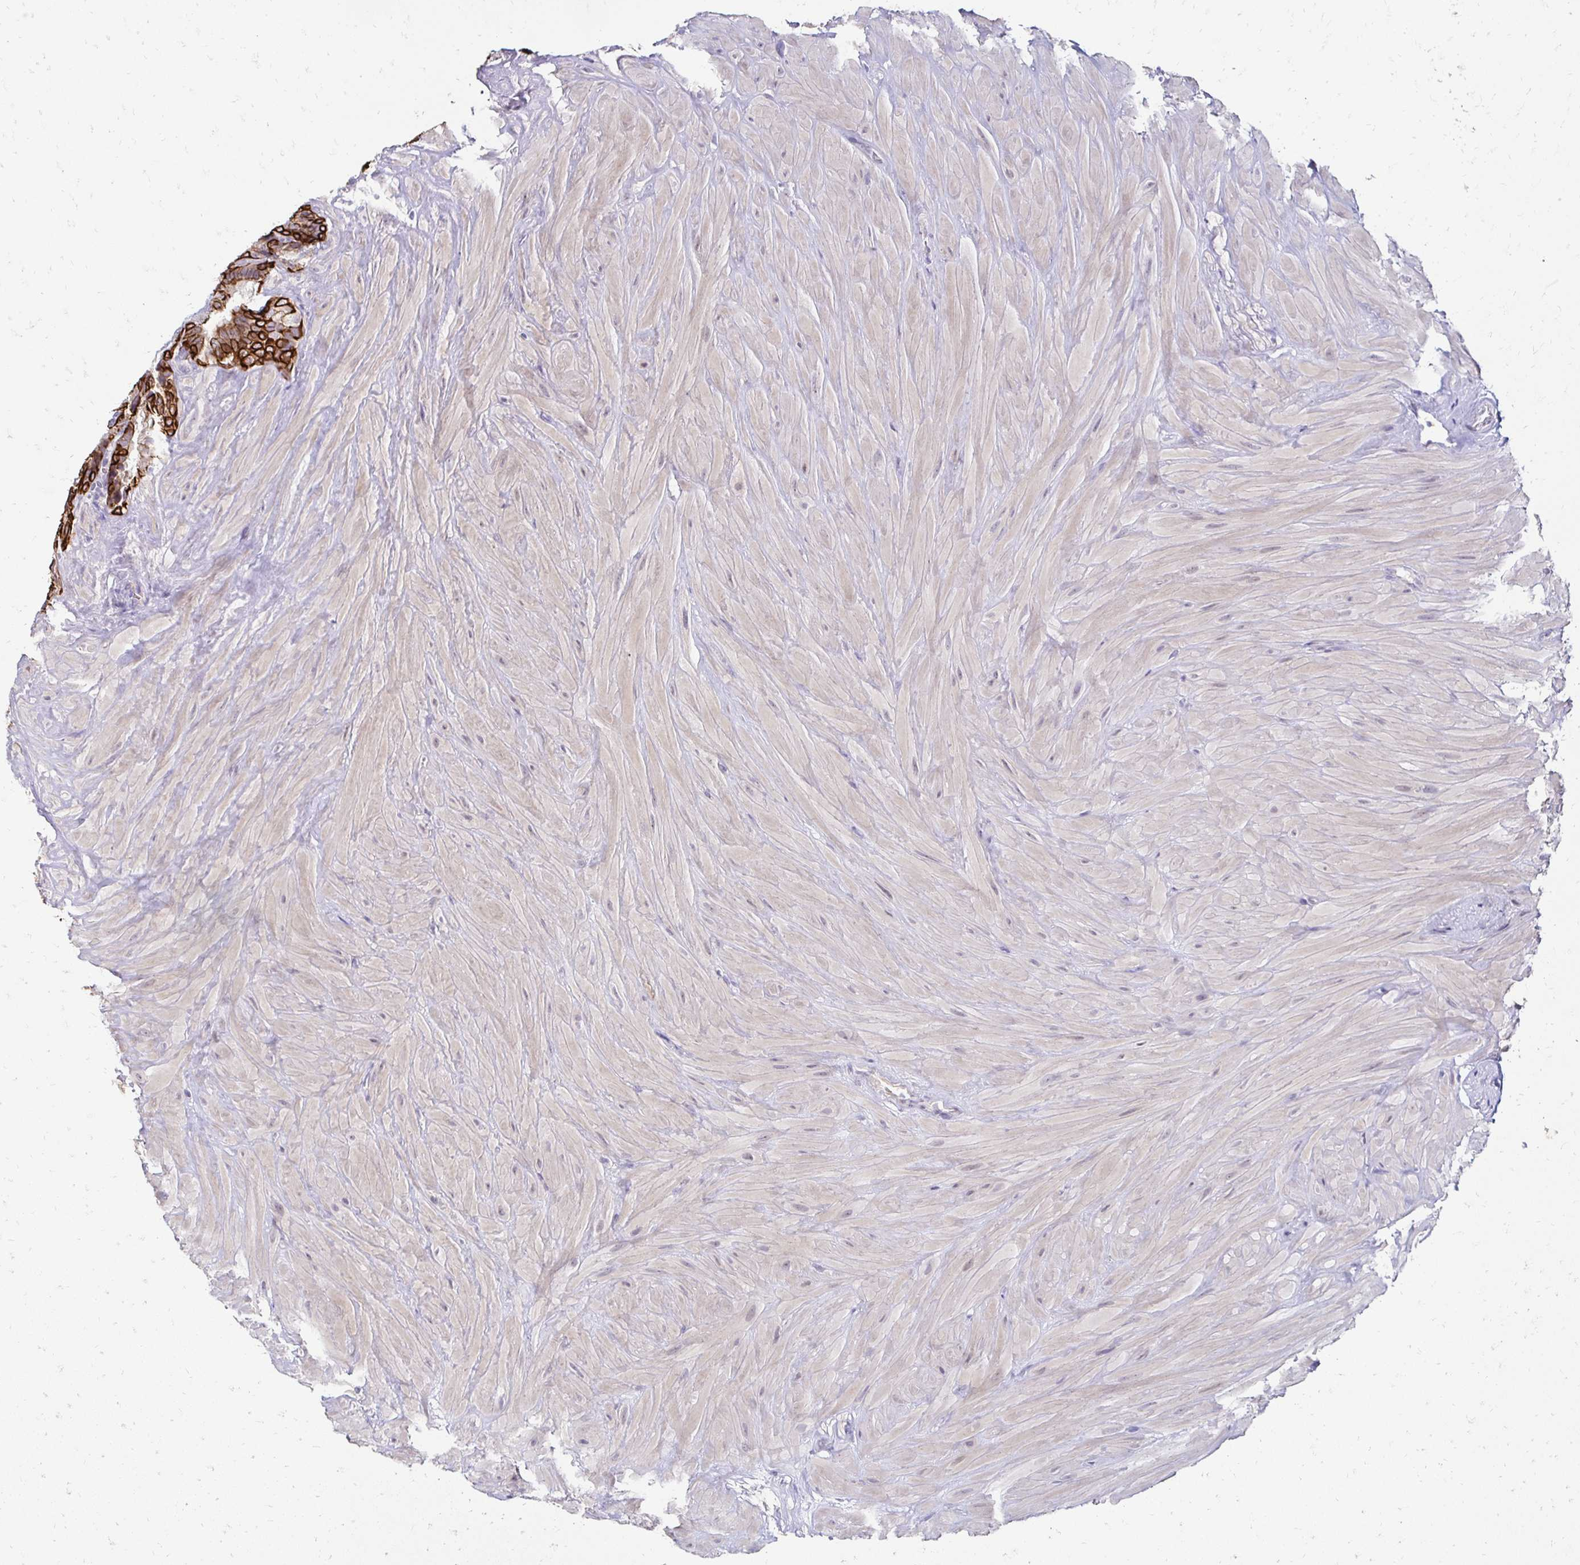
{"staining": {"intensity": "negative", "quantity": "none", "location": "none"}, "tissue": "seminal vesicle", "cell_type": "Glandular cells", "image_type": "normal", "snomed": [{"axis": "morphology", "description": "Normal tissue, NOS"}, {"axis": "topography", "description": "Seminal veicle"}], "caption": "Glandular cells show no significant protein positivity in normal seminal vesicle. (Brightfield microscopy of DAB (3,3'-diaminobenzidine) immunohistochemistry at high magnification).", "gene": "C1QTNF2", "patient": {"sex": "male", "age": 60}}